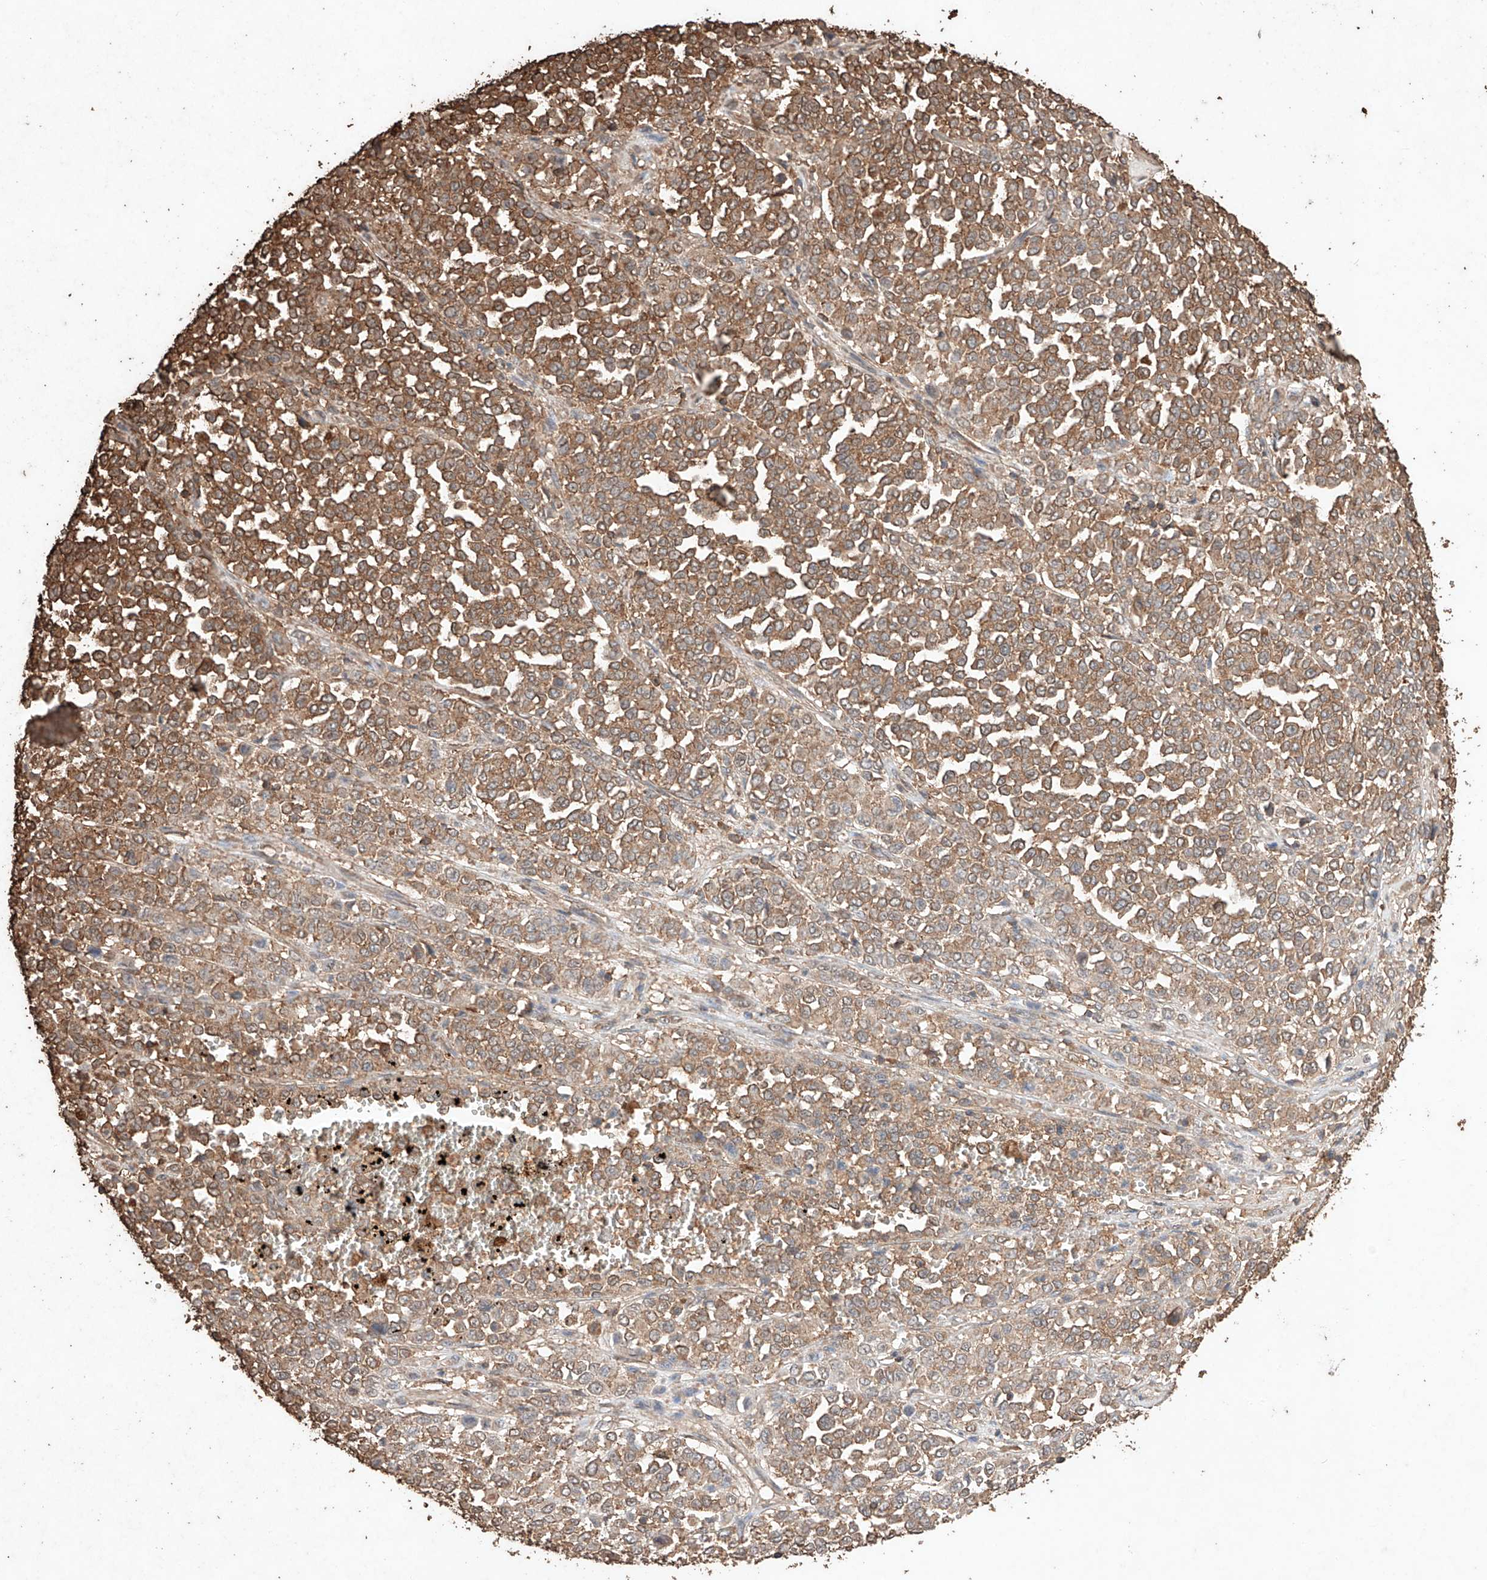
{"staining": {"intensity": "moderate", "quantity": ">75%", "location": "cytoplasmic/membranous"}, "tissue": "melanoma", "cell_type": "Tumor cells", "image_type": "cancer", "snomed": [{"axis": "morphology", "description": "Malignant melanoma, Metastatic site"}, {"axis": "topography", "description": "Pancreas"}], "caption": "Human melanoma stained with a protein marker shows moderate staining in tumor cells.", "gene": "M6PR", "patient": {"sex": "female", "age": 30}}